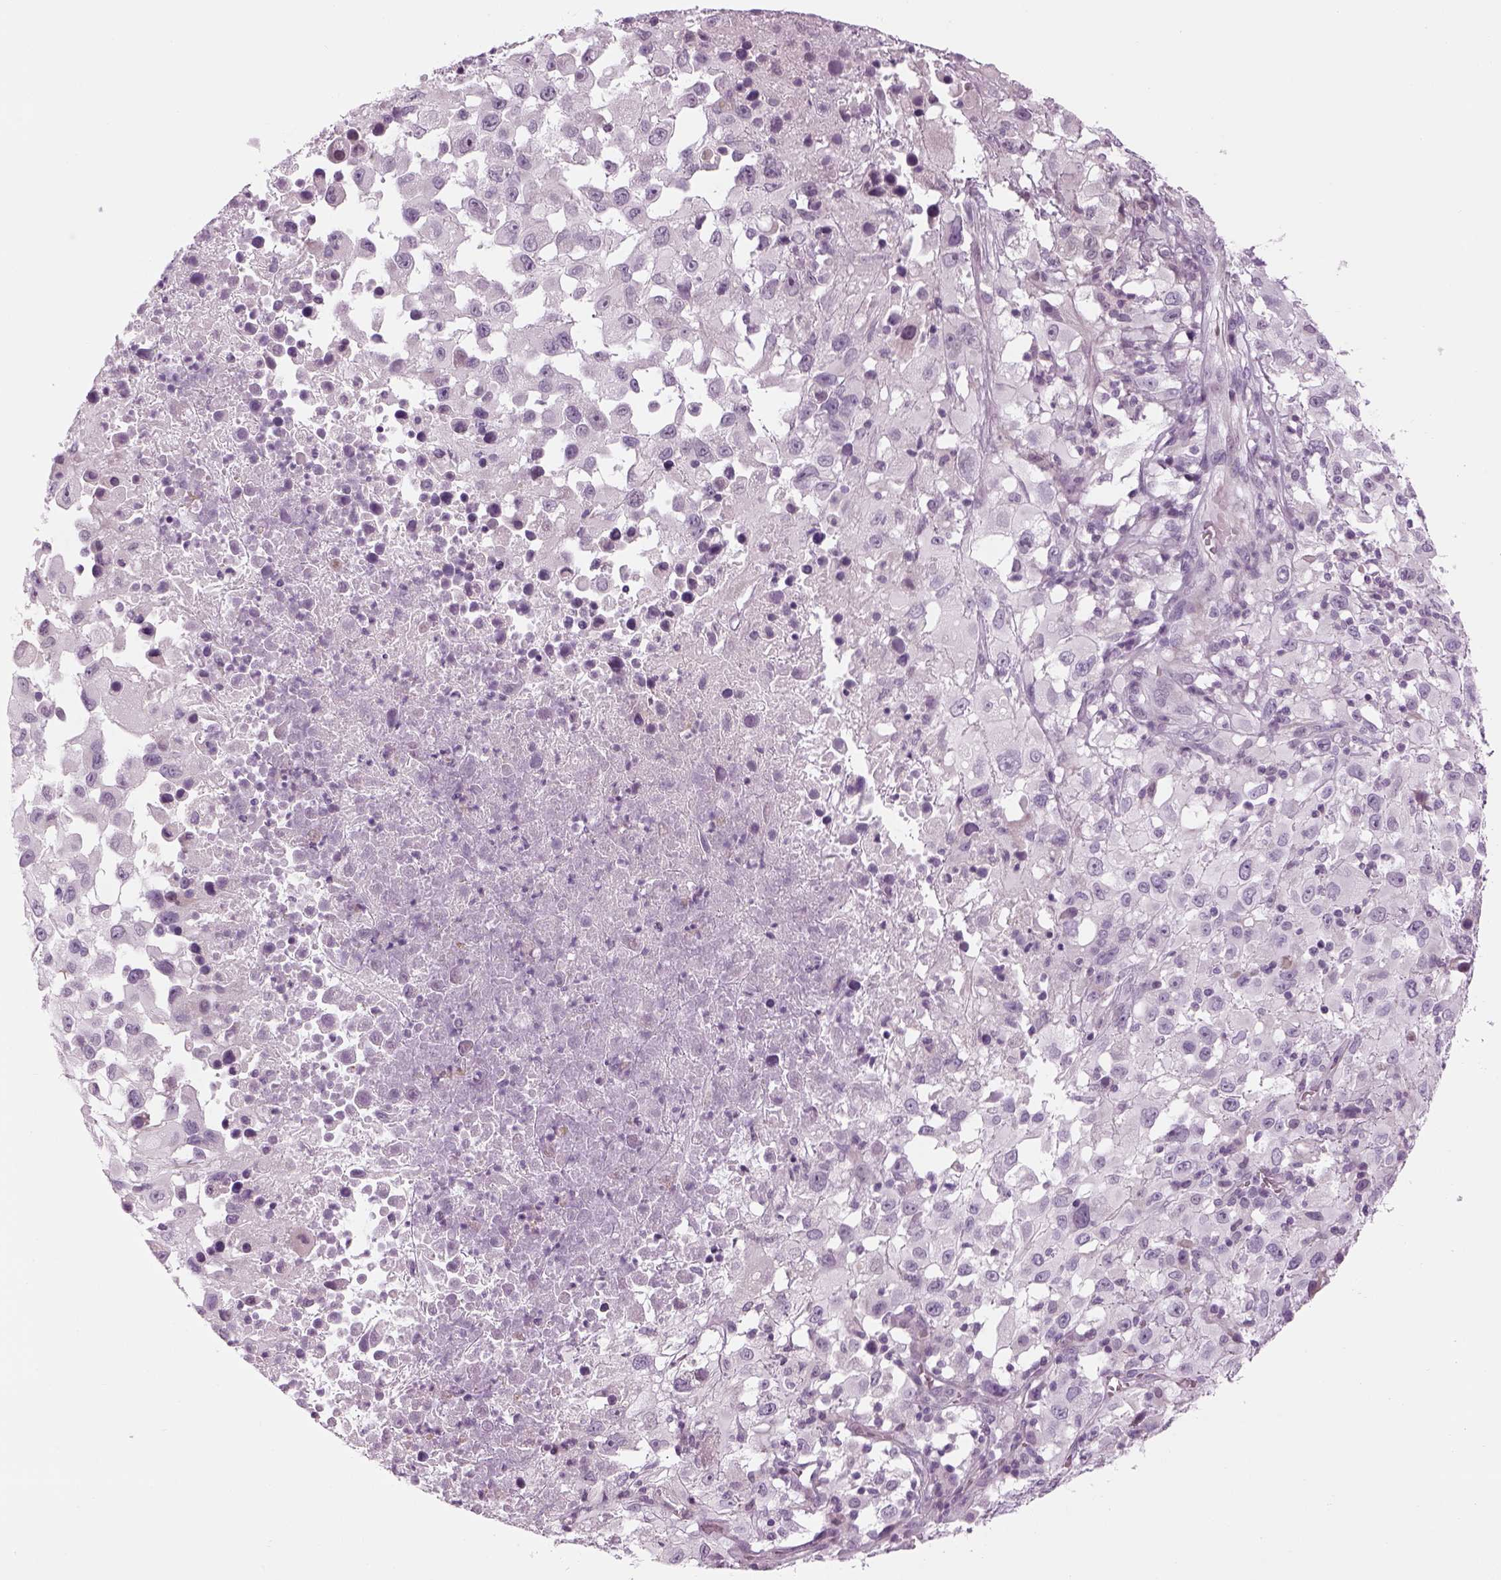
{"staining": {"intensity": "negative", "quantity": "none", "location": "none"}, "tissue": "melanoma", "cell_type": "Tumor cells", "image_type": "cancer", "snomed": [{"axis": "morphology", "description": "Malignant melanoma, Metastatic site"}, {"axis": "topography", "description": "Soft tissue"}], "caption": "Tumor cells are negative for protein expression in human malignant melanoma (metastatic site).", "gene": "LRRIQ3", "patient": {"sex": "male", "age": 50}}